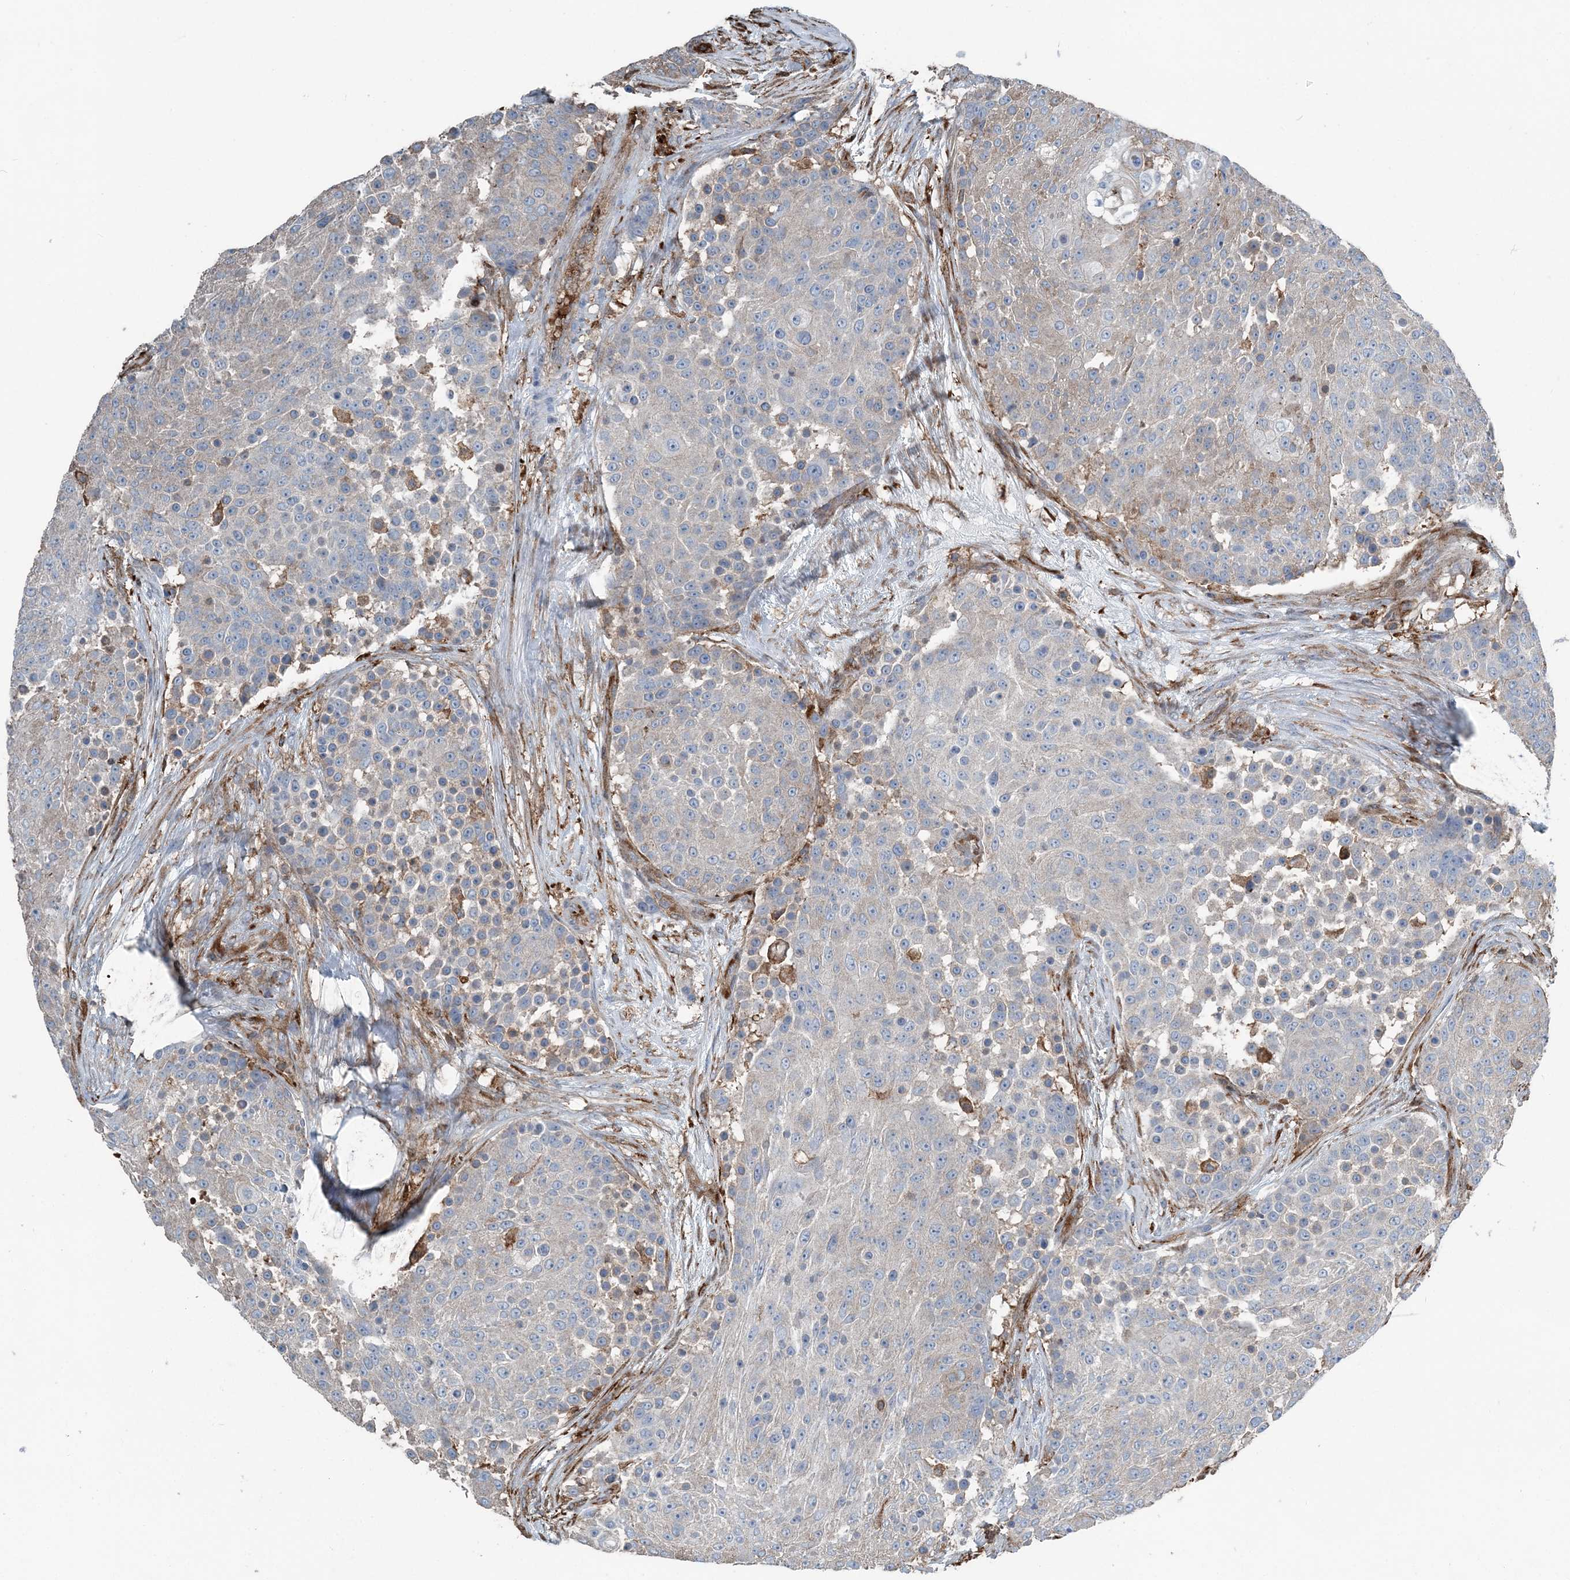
{"staining": {"intensity": "moderate", "quantity": "<25%", "location": "cytoplasmic/membranous"}, "tissue": "urothelial cancer", "cell_type": "Tumor cells", "image_type": "cancer", "snomed": [{"axis": "morphology", "description": "Urothelial carcinoma, High grade"}, {"axis": "topography", "description": "Urinary bladder"}], "caption": "There is low levels of moderate cytoplasmic/membranous positivity in tumor cells of urothelial cancer, as demonstrated by immunohistochemical staining (brown color).", "gene": "CFL1", "patient": {"sex": "female", "age": 63}}